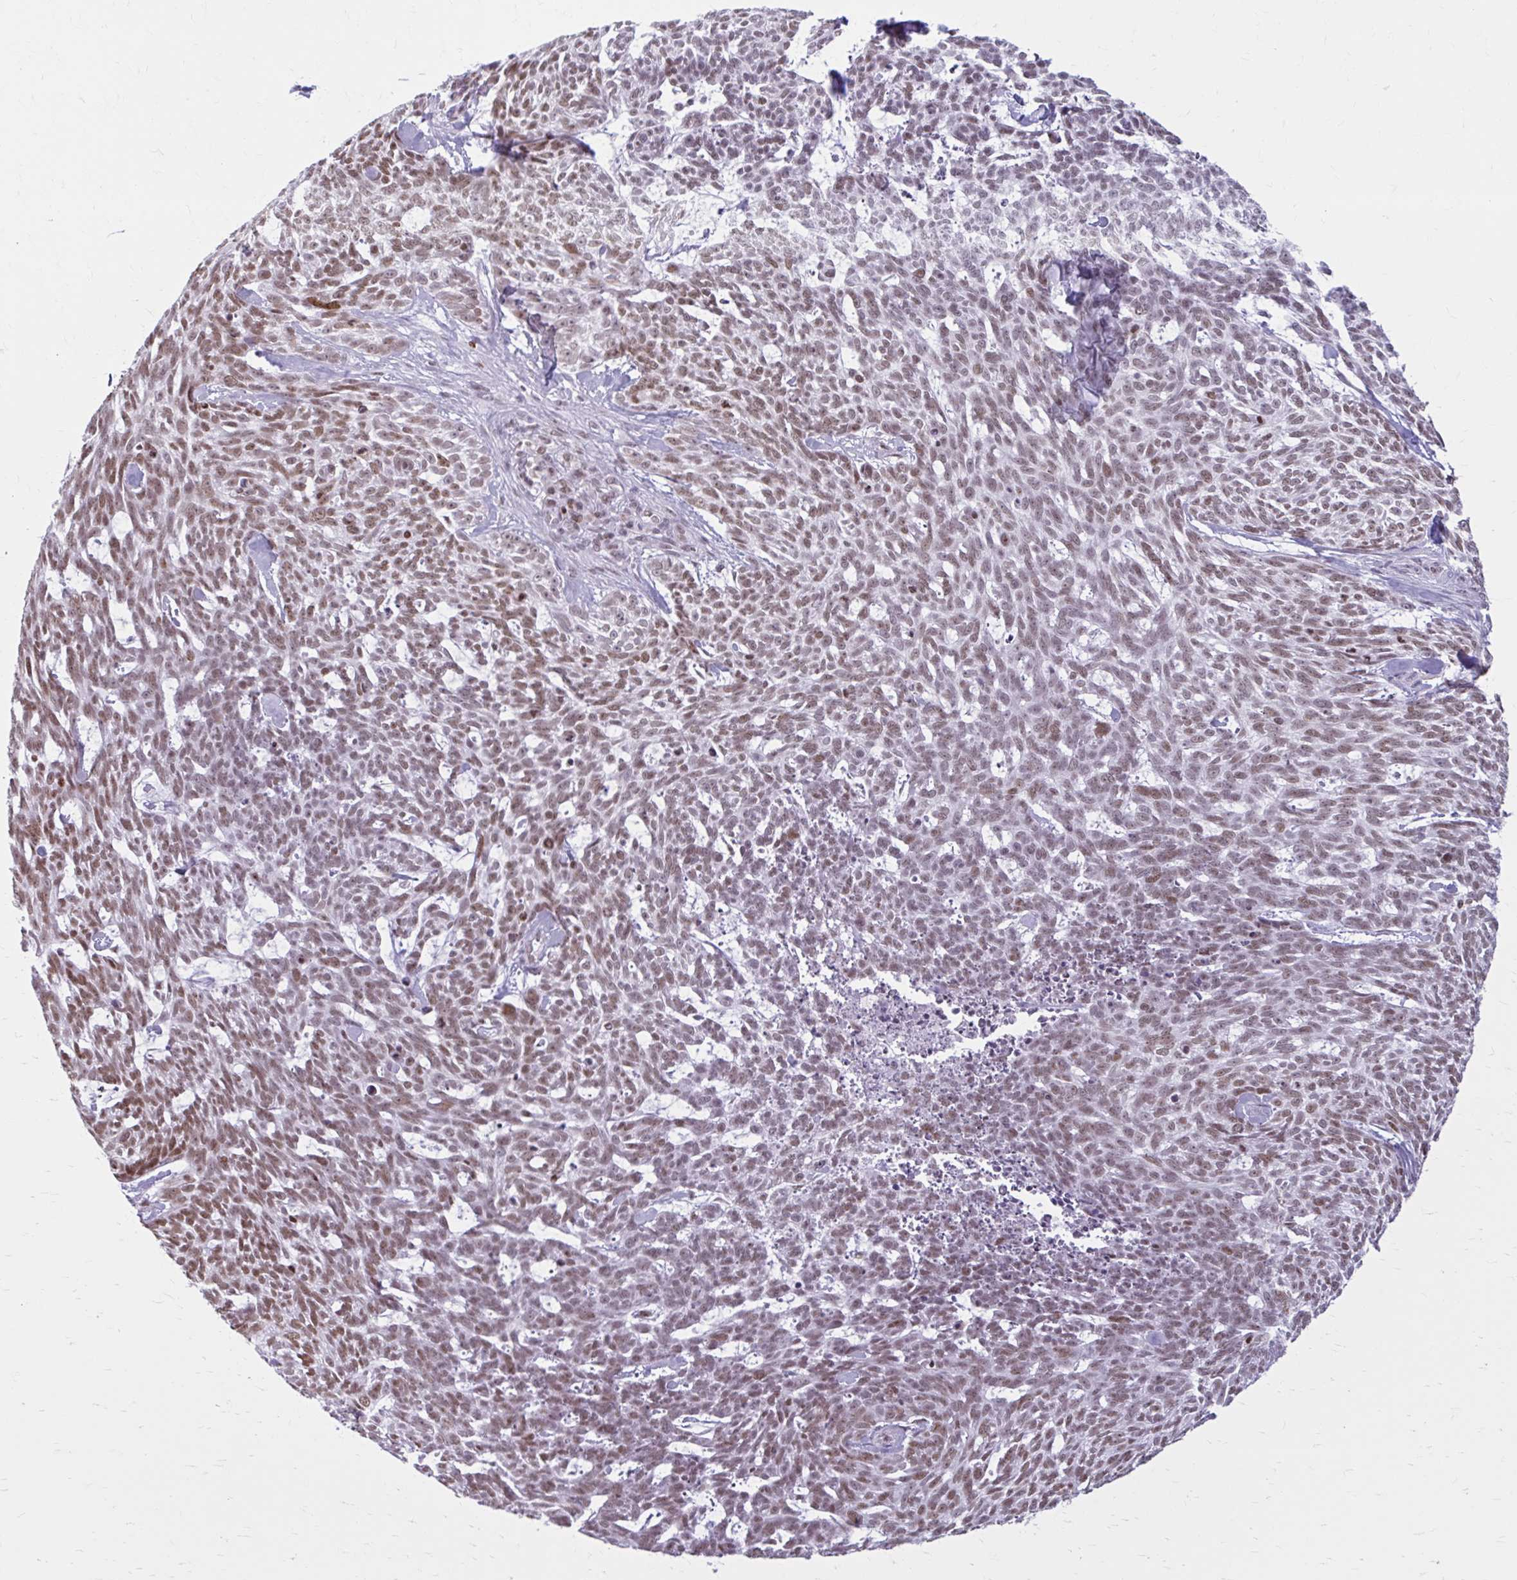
{"staining": {"intensity": "moderate", "quantity": ">75%", "location": "nuclear"}, "tissue": "skin cancer", "cell_type": "Tumor cells", "image_type": "cancer", "snomed": [{"axis": "morphology", "description": "Basal cell carcinoma"}, {"axis": "topography", "description": "Skin"}], "caption": "Protein expression analysis of human basal cell carcinoma (skin) reveals moderate nuclear positivity in approximately >75% of tumor cells.", "gene": "PABIR1", "patient": {"sex": "female", "age": 93}}